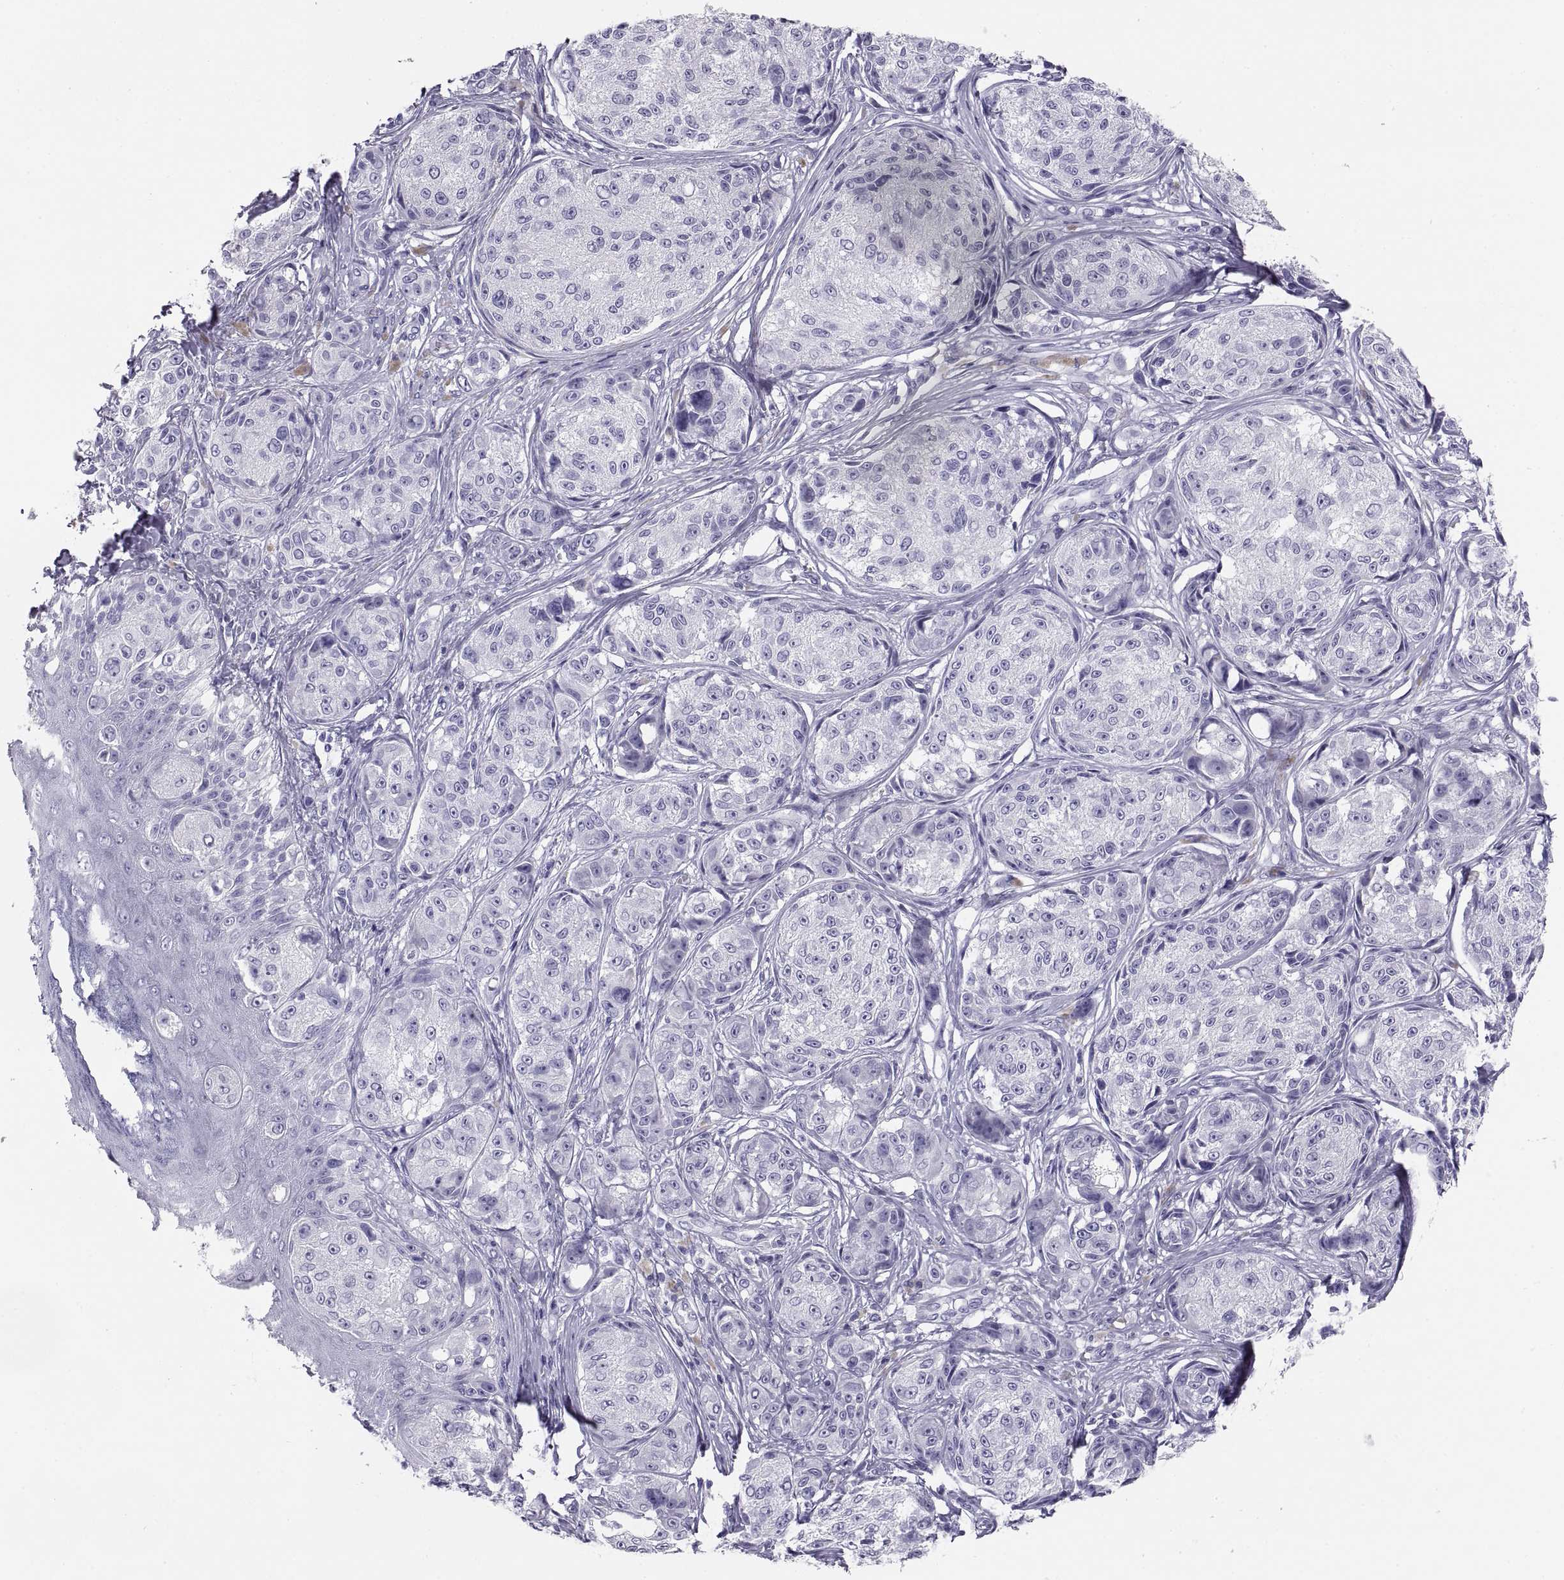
{"staining": {"intensity": "negative", "quantity": "none", "location": "none"}, "tissue": "melanoma", "cell_type": "Tumor cells", "image_type": "cancer", "snomed": [{"axis": "morphology", "description": "Malignant melanoma, NOS"}, {"axis": "topography", "description": "Skin"}], "caption": "Immunohistochemical staining of human malignant melanoma demonstrates no significant positivity in tumor cells.", "gene": "PAX2", "patient": {"sex": "male", "age": 61}}